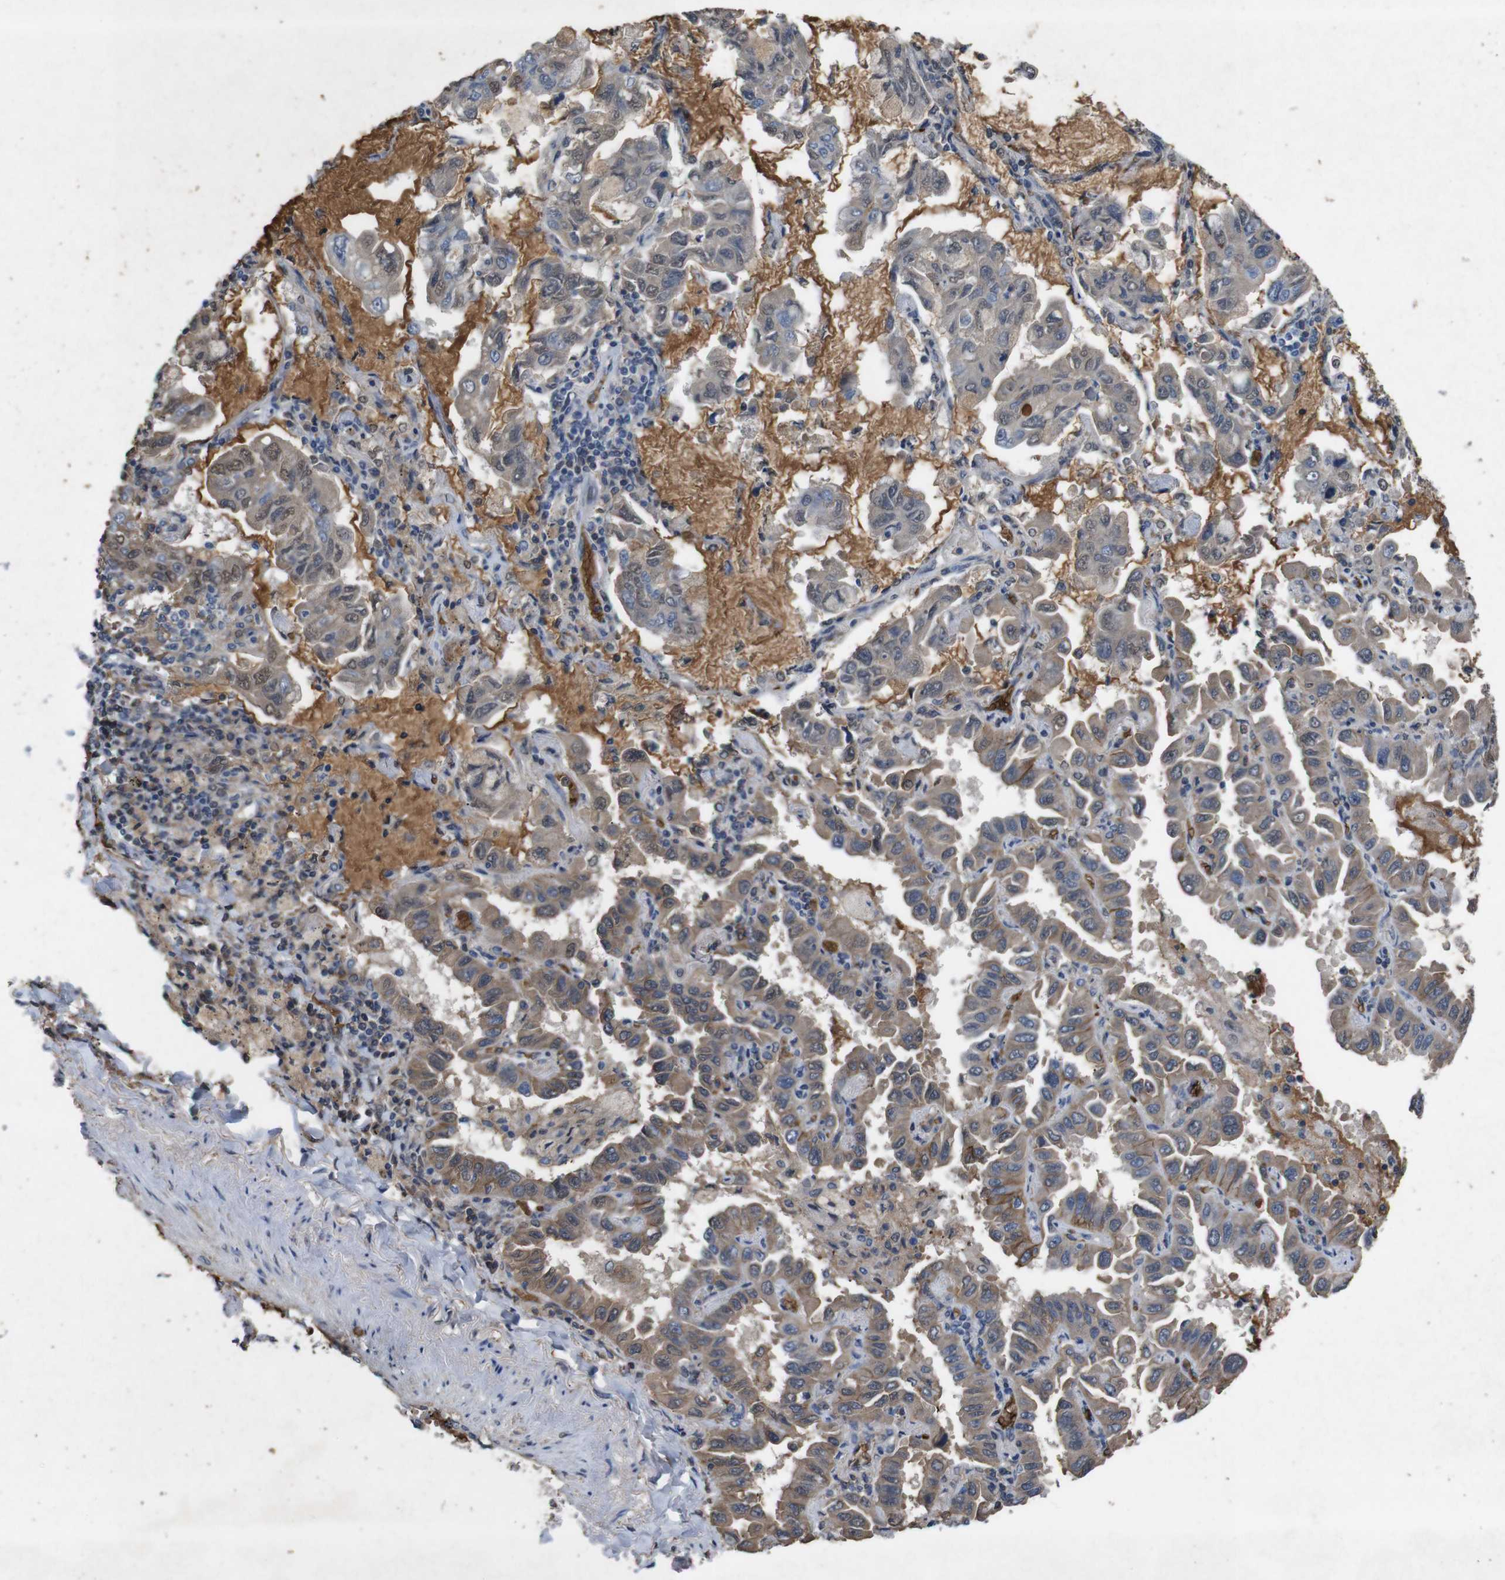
{"staining": {"intensity": "weak", "quantity": ">75%", "location": "cytoplasmic/membranous"}, "tissue": "lung cancer", "cell_type": "Tumor cells", "image_type": "cancer", "snomed": [{"axis": "morphology", "description": "Adenocarcinoma, NOS"}, {"axis": "topography", "description": "Lung"}], "caption": "Protein staining displays weak cytoplasmic/membranous expression in about >75% of tumor cells in lung adenocarcinoma.", "gene": "SPTB", "patient": {"sex": "male", "age": 64}}